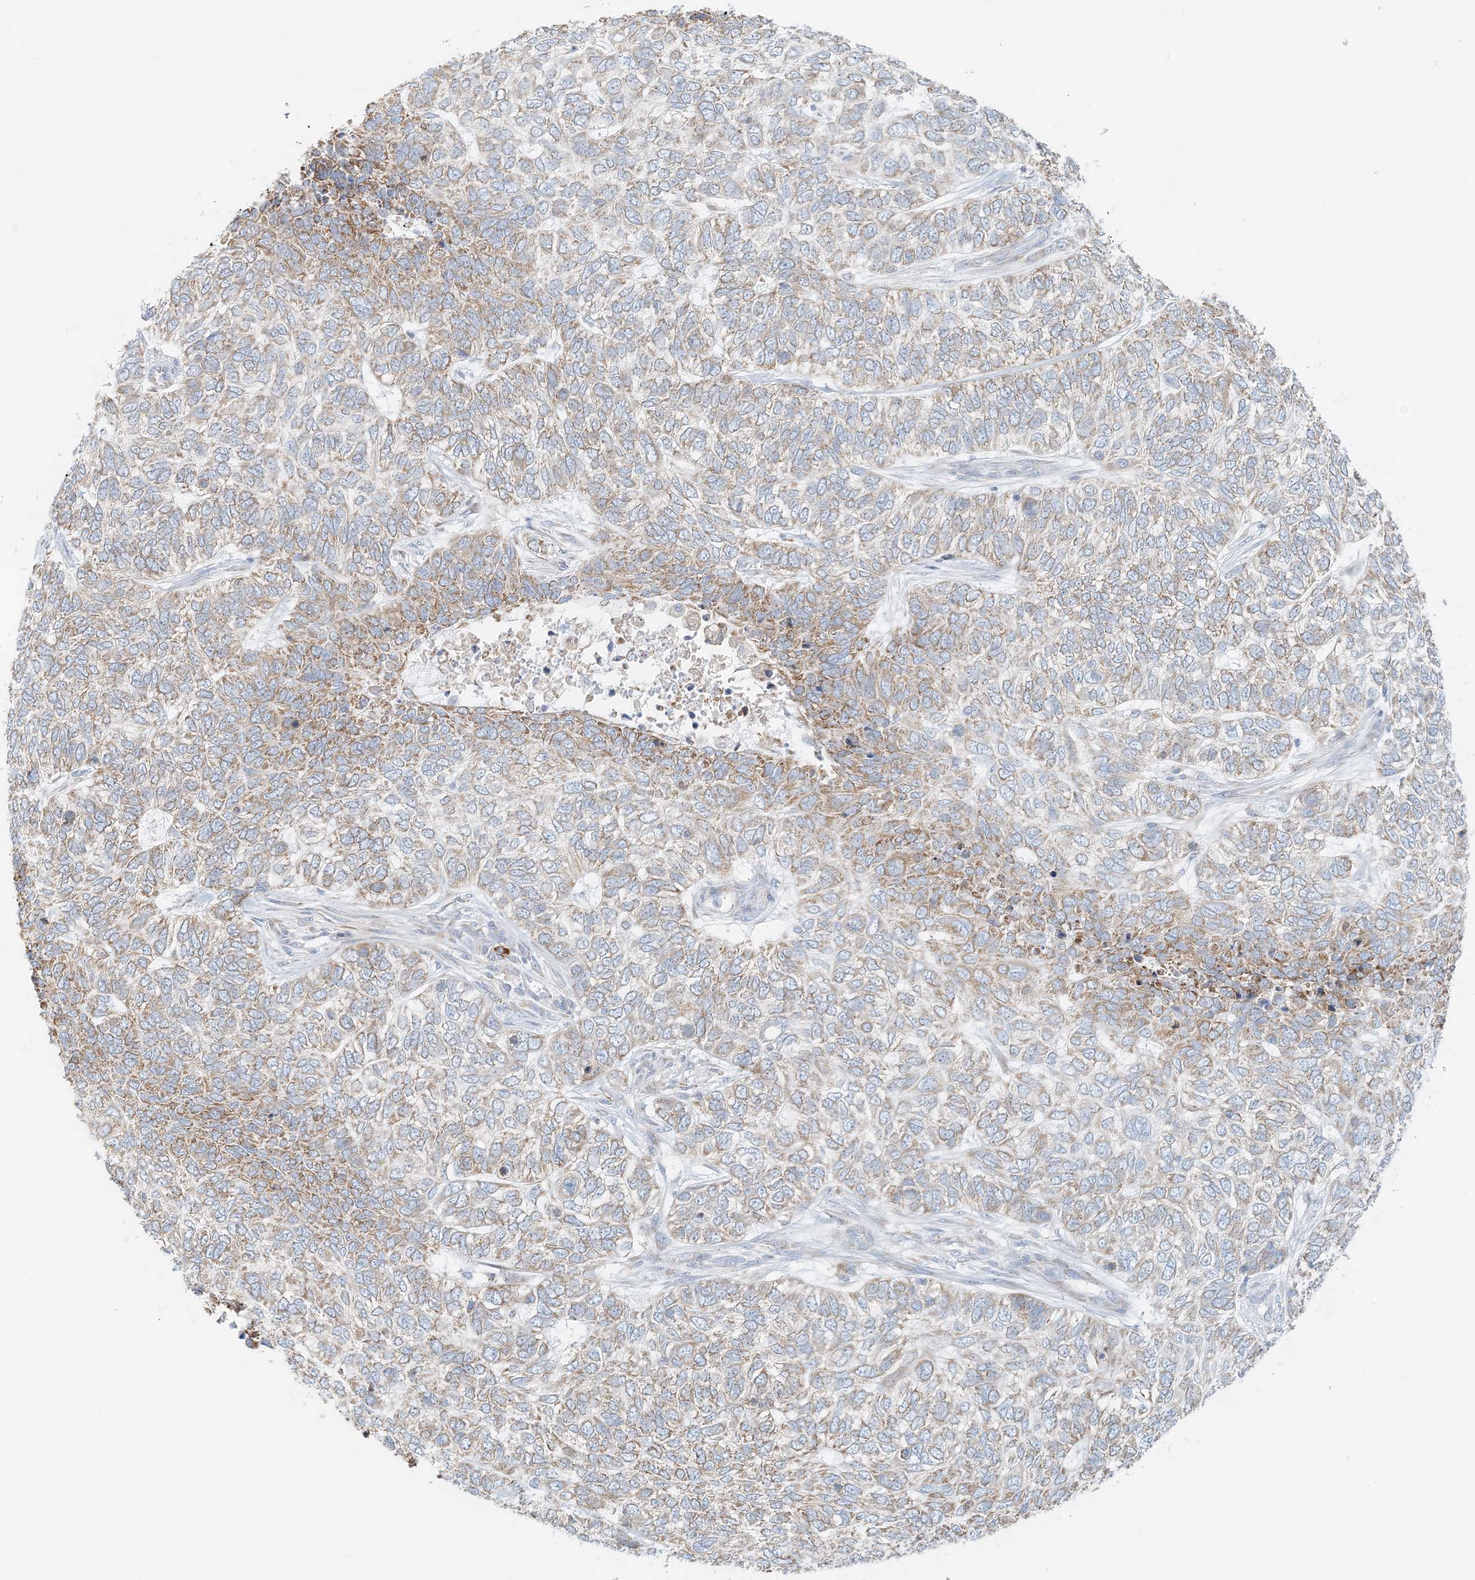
{"staining": {"intensity": "moderate", "quantity": "25%-75%", "location": "cytoplasmic/membranous"}, "tissue": "skin cancer", "cell_type": "Tumor cells", "image_type": "cancer", "snomed": [{"axis": "morphology", "description": "Basal cell carcinoma"}, {"axis": "topography", "description": "Skin"}], "caption": "The image reveals immunohistochemical staining of basal cell carcinoma (skin). There is moderate cytoplasmic/membranous expression is seen in about 25%-75% of tumor cells.", "gene": "STK11IP", "patient": {"sex": "female", "age": 65}}